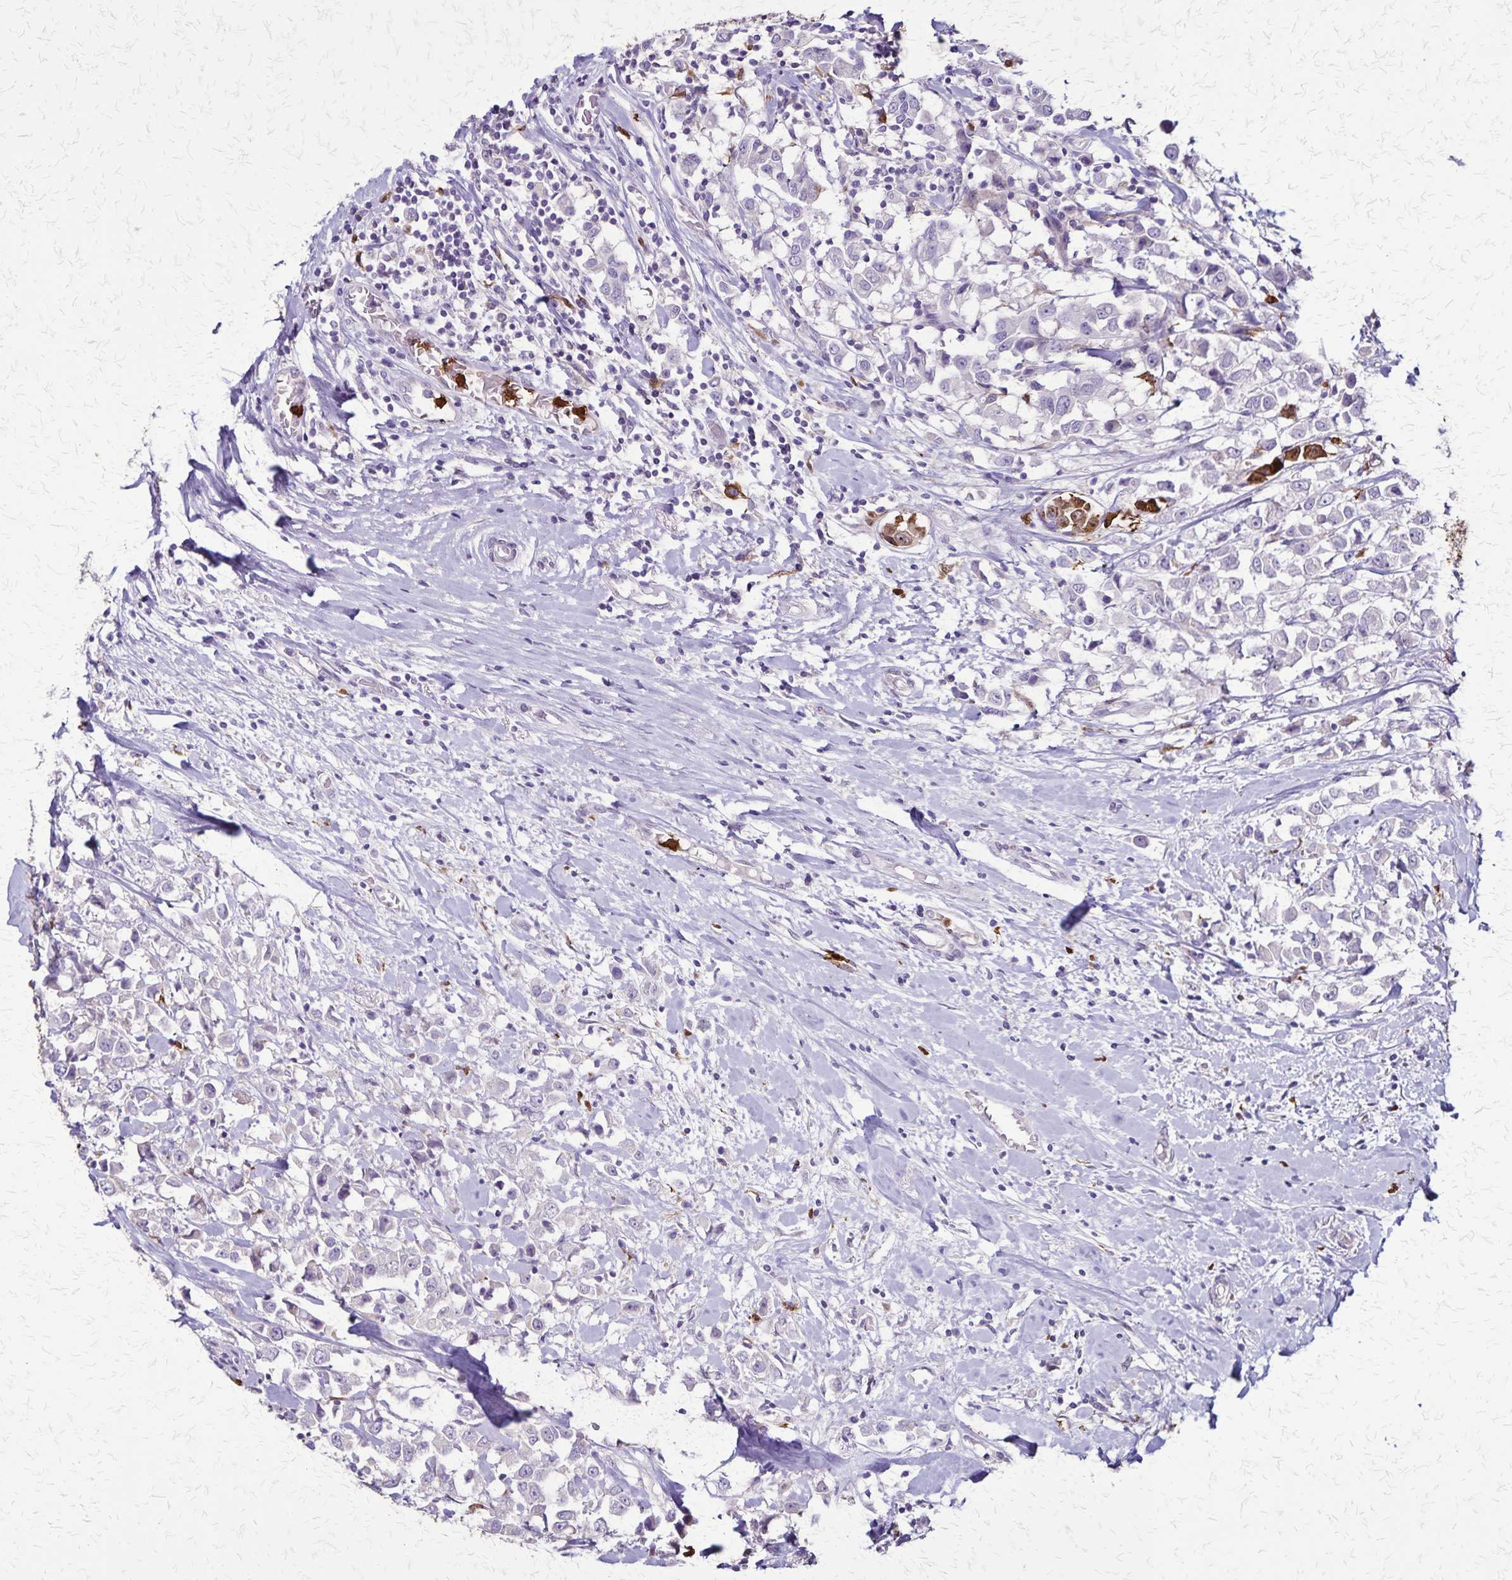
{"staining": {"intensity": "negative", "quantity": "none", "location": "none"}, "tissue": "breast cancer", "cell_type": "Tumor cells", "image_type": "cancer", "snomed": [{"axis": "morphology", "description": "Duct carcinoma"}, {"axis": "topography", "description": "Breast"}], "caption": "This histopathology image is of breast cancer stained with IHC to label a protein in brown with the nuclei are counter-stained blue. There is no staining in tumor cells.", "gene": "ULBP3", "patient": {"sex": "female", "age": 61}}